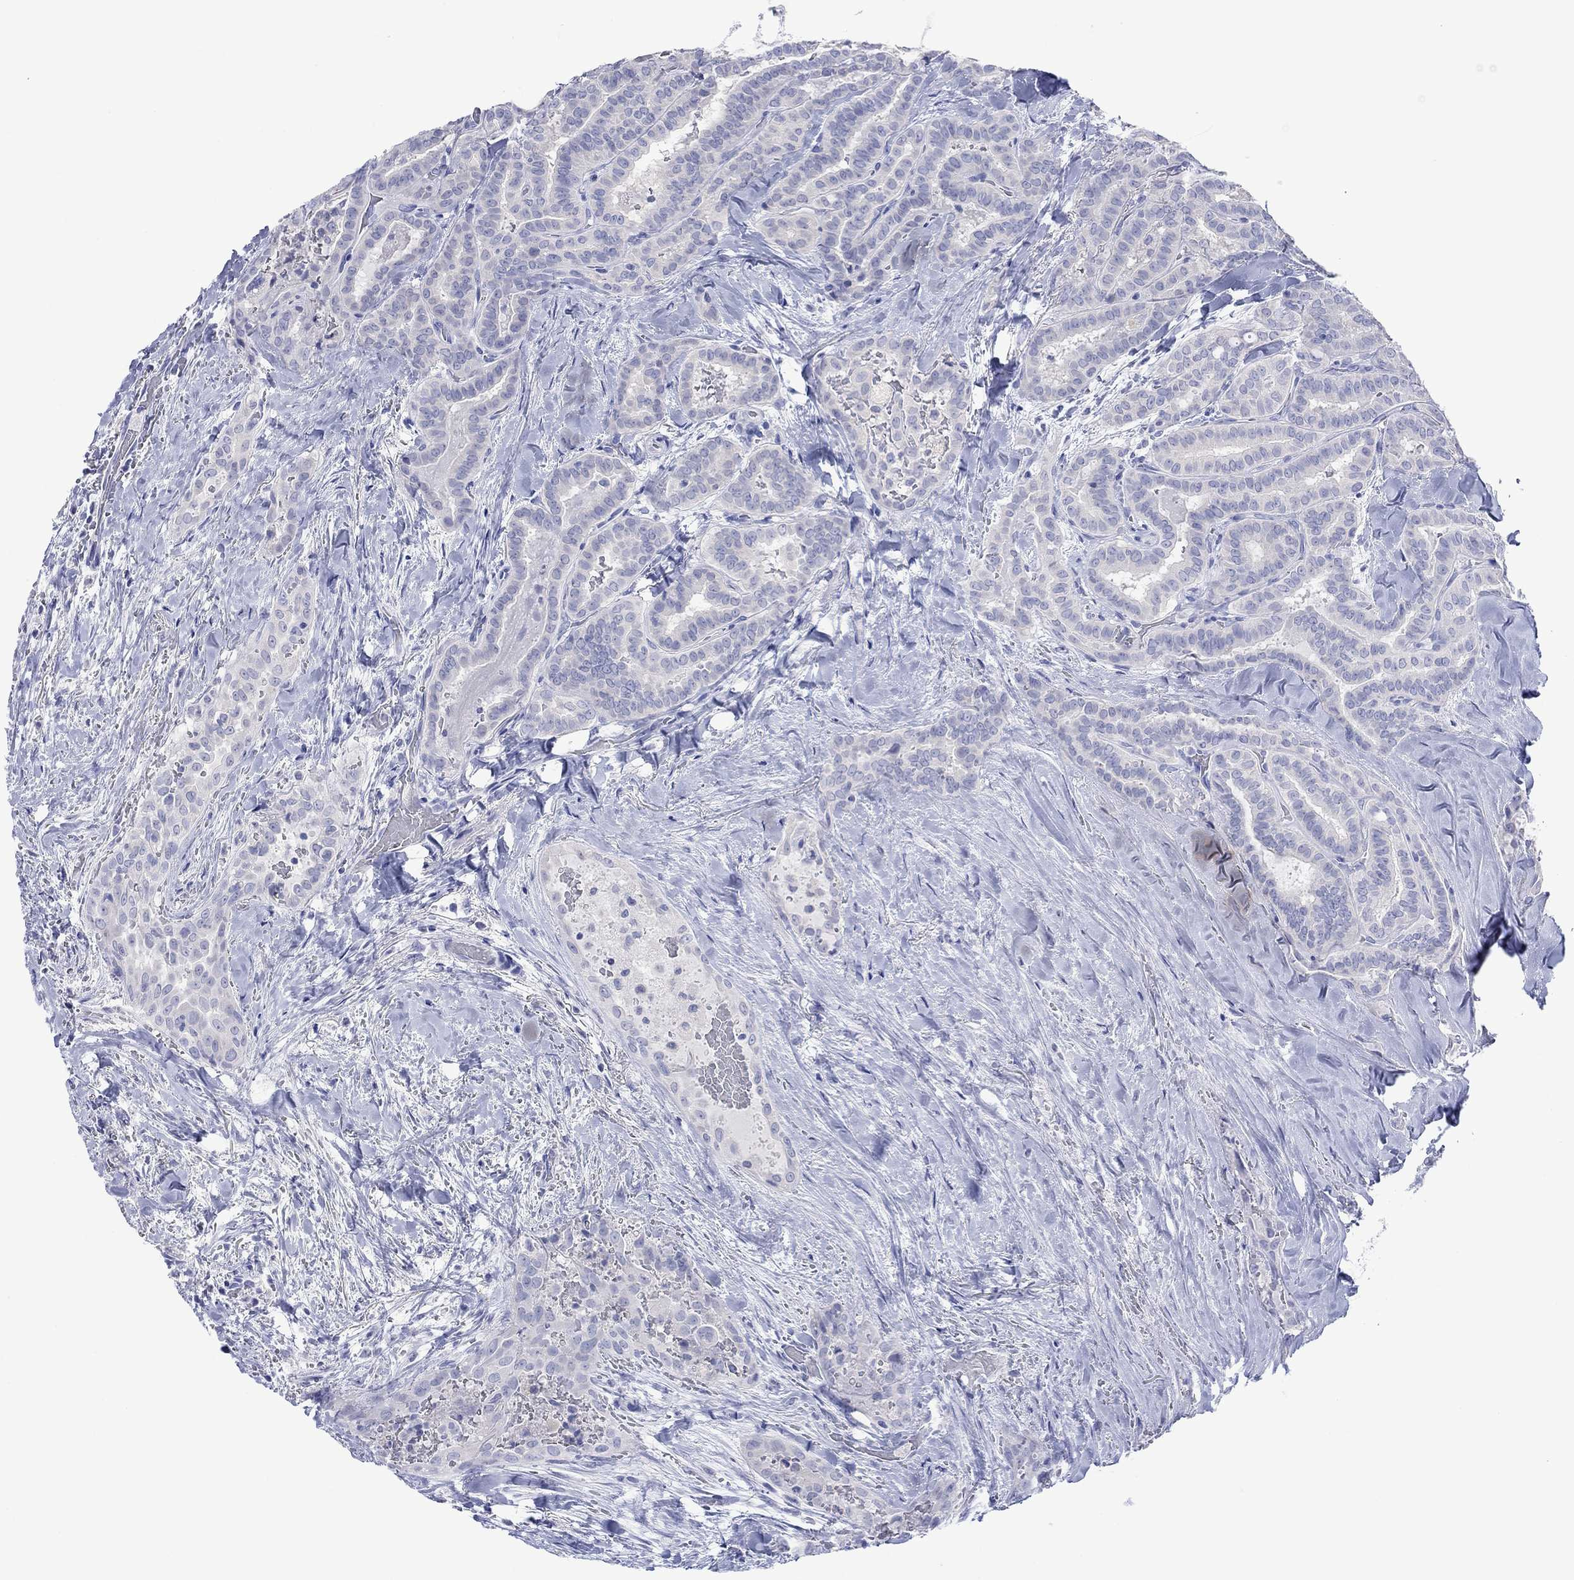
{"staining": {"intensity": "negative", "quantity": "none", "location": "none"}, "tissue": "thyroid cancer", "cell_type": "Tumor cells", "image_type": "cancer", "snomed": [{"axis": "morphology", "description": "Papillary adenocarcinoma, NOS"}, {"axis": "topography", "description": "Thyroid gland"}], "caption": "Immunohistochemical staining of human thyroid papillary adenocarcinoma exhibits no significant staining in tumor cells.", "gene": "MLANA", "patient": {"sex": "female", "age": 39}}